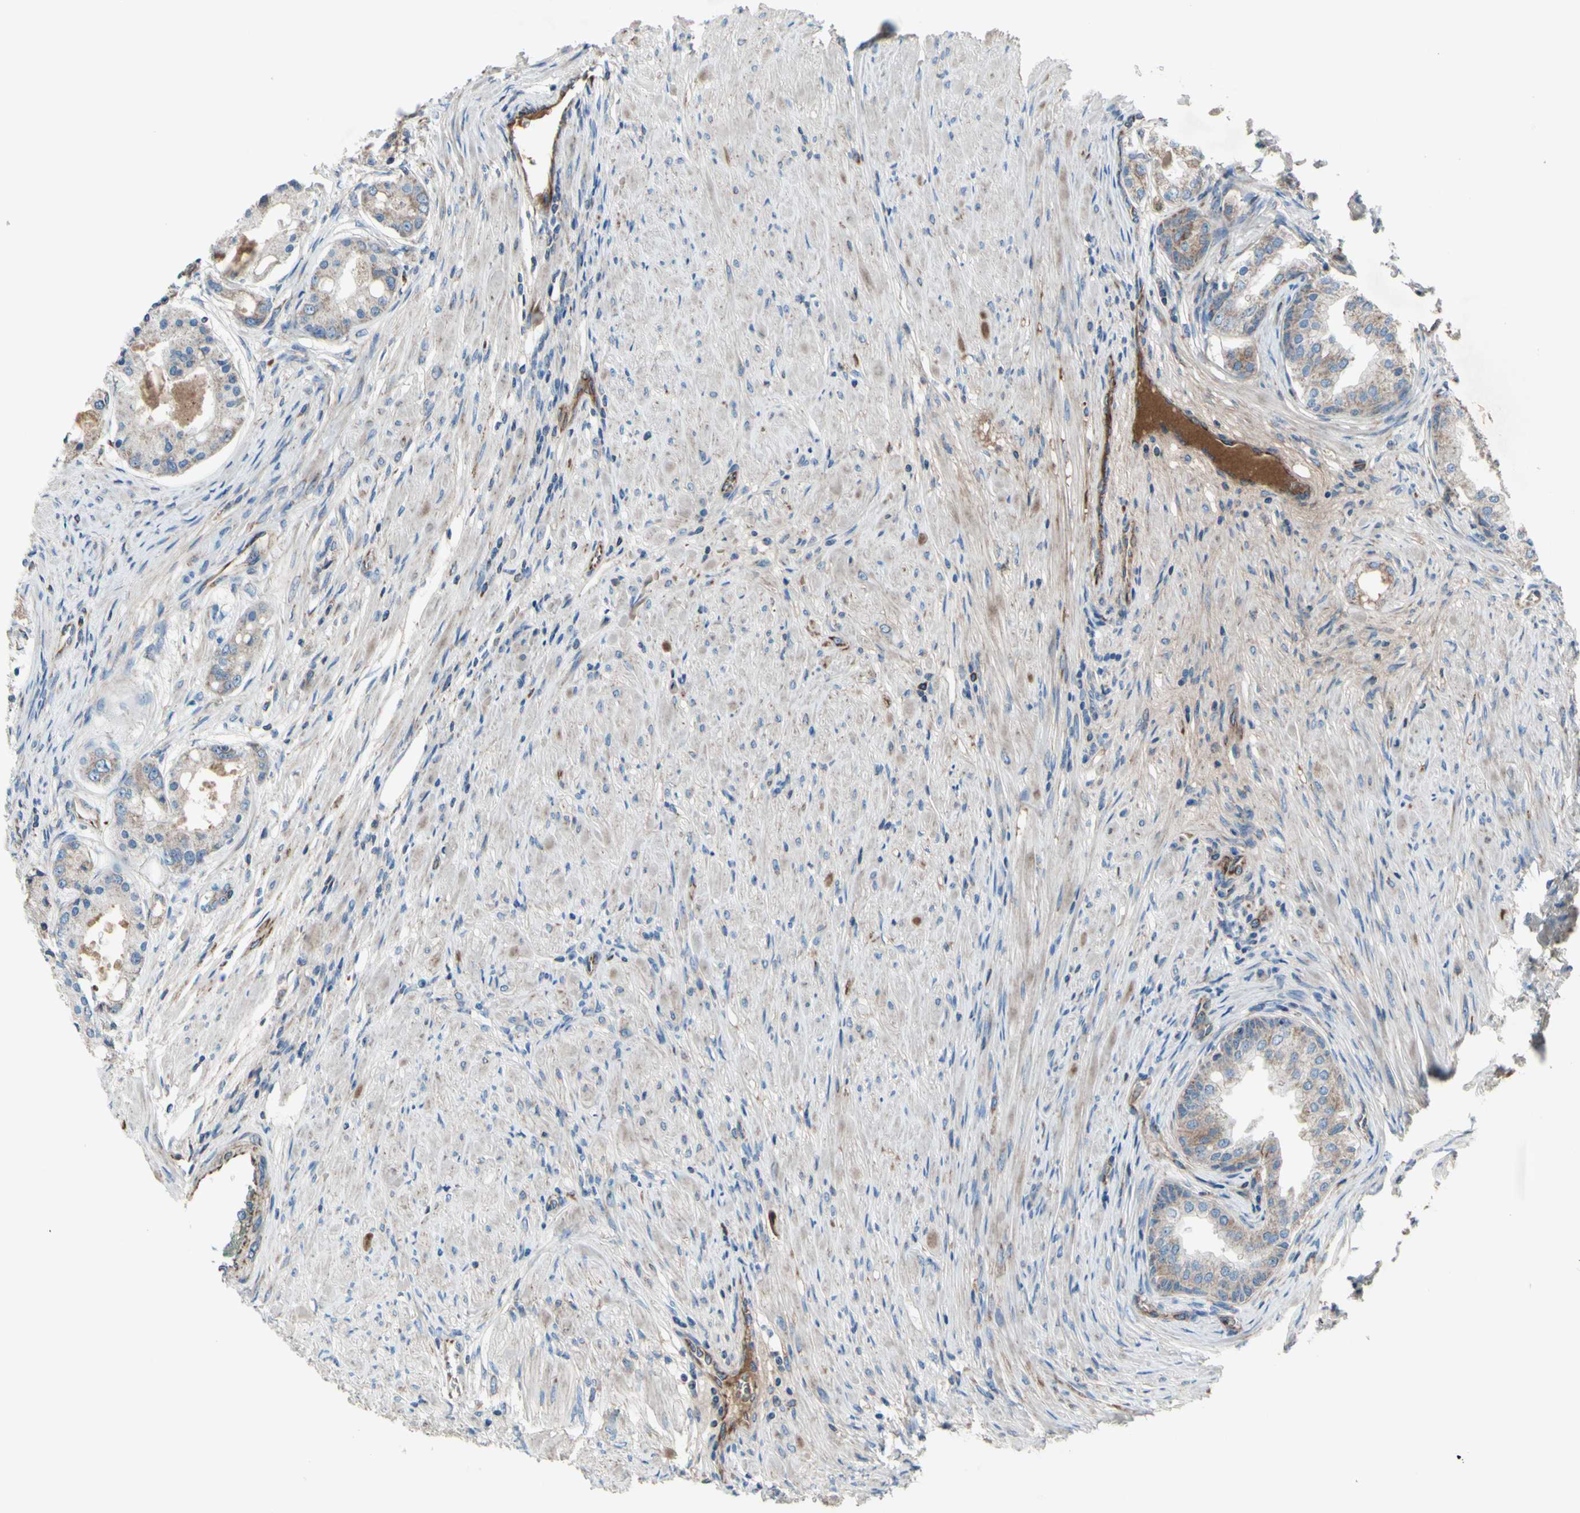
{"staining": {"intensity": "weak", "quantity": ">75%", "location": "cytoplasmic/membranous"}, "tissue": "prostate cancer", "cell_type": "Tumor cells", "image_type": "cancer", "snomed": [{"axis": "morphology", "description": "Adenocarcinoma, High grade"}, {"axis": "topography", "description": "Prostate"}], "caption": "Immunohistochemistry (IHC) micrograph of prostate cancer (adenocarcinoma (high-grade)) stained for a protein (brown), which demonstrates low levels of weak cytoplasmic/membranous positivity in approximately >75% of tumor cells.", "gene": "EMC7", "patient": {"sex": "male", "age": 59}}